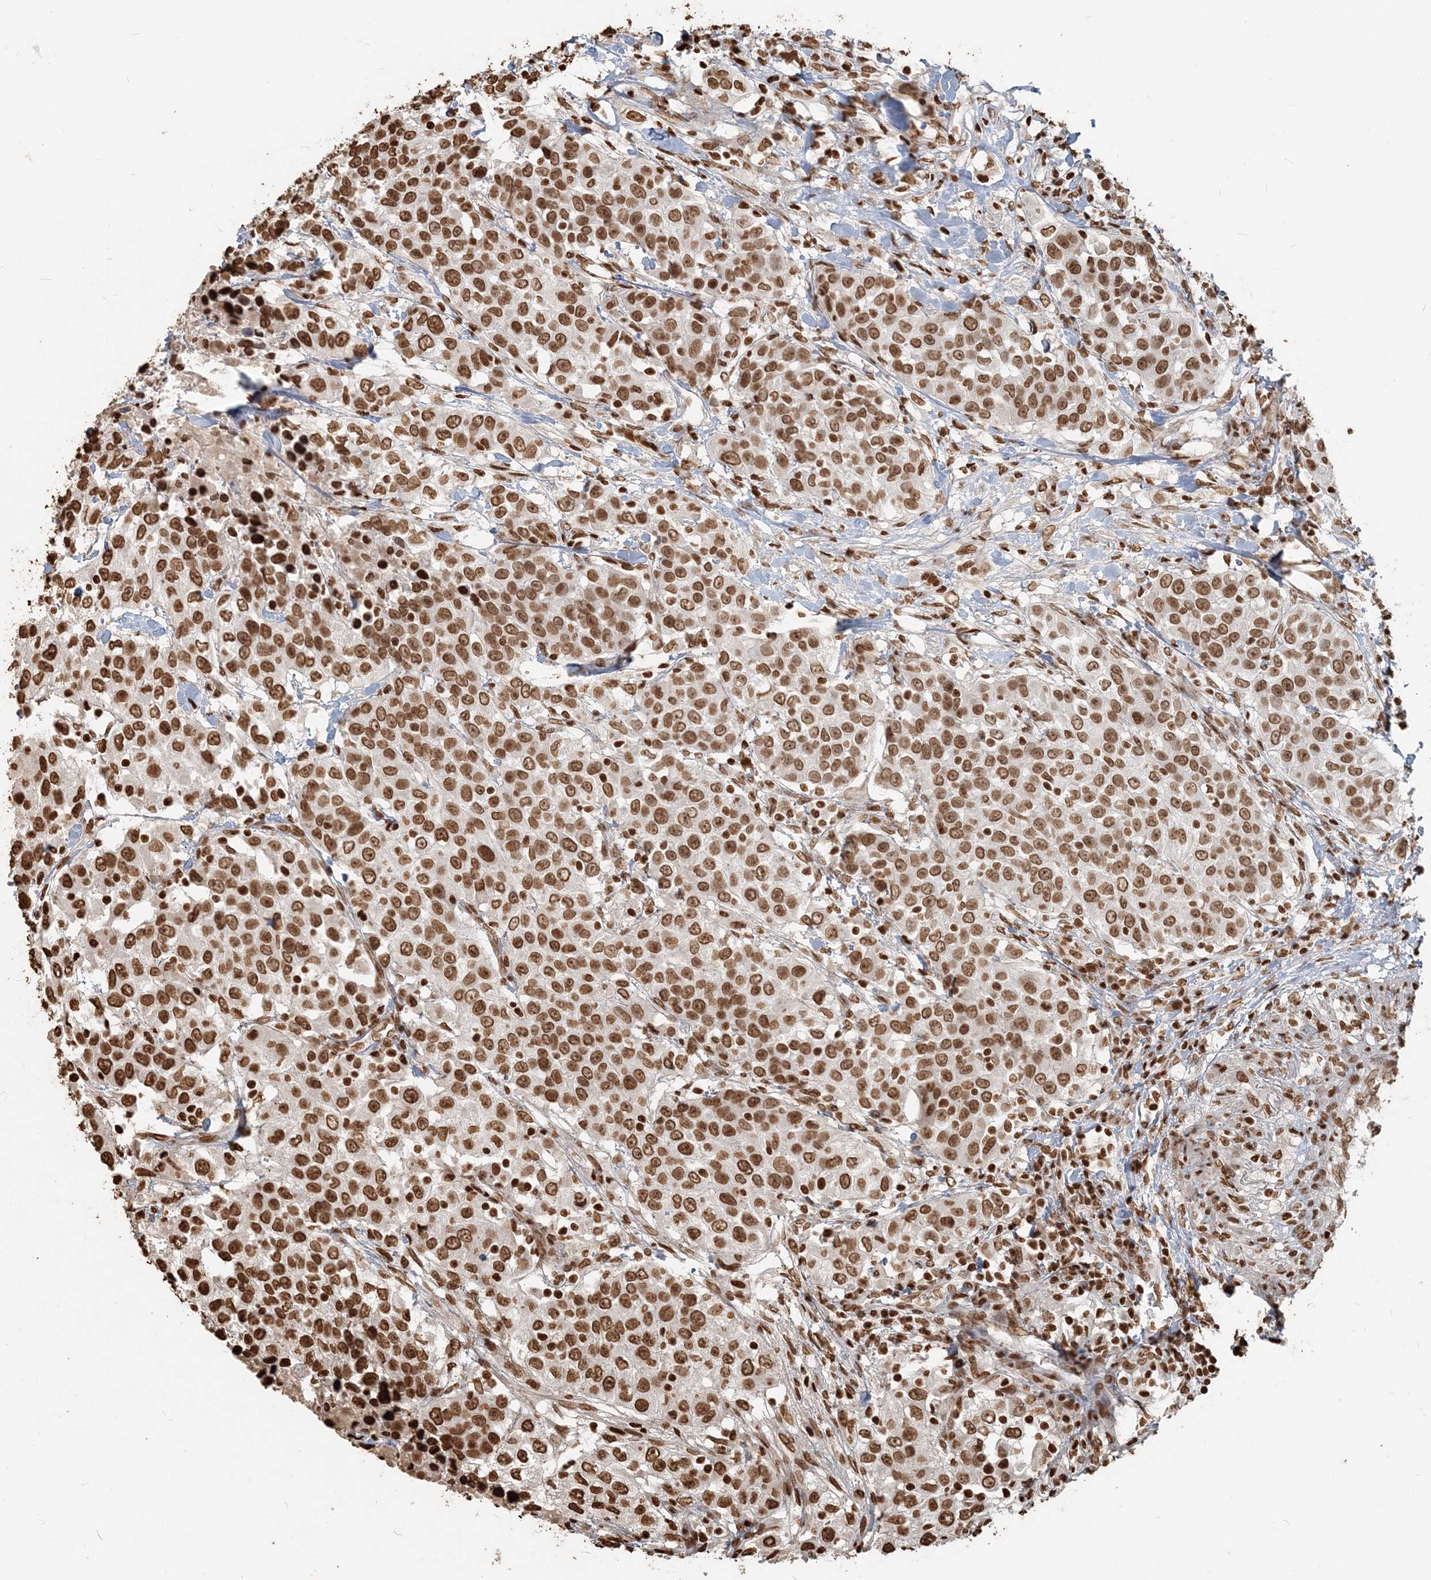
{"staining": {"intensity": "strong", "quantity": ">75%", "location": "nuclear"}, "tissue": "urothelial cancer", "cell_type": "Tumor cells", "image_type": "cancer", "snomed": [{"axis": "morphology", "description": "Urothelial carcinoma, High grade"}, {"axis": "topography", "description": "Urinary bladder"}], "caption": "The histopathology image reveals staining of urothelial cancer, revealing strong nuclear protein positivity (brown color) within tumor cells. (Brightfield microscopy of DAB IHC at high magnification).", "gene": "H3-3B", "patient": {"sex": "female", "age": 80}}